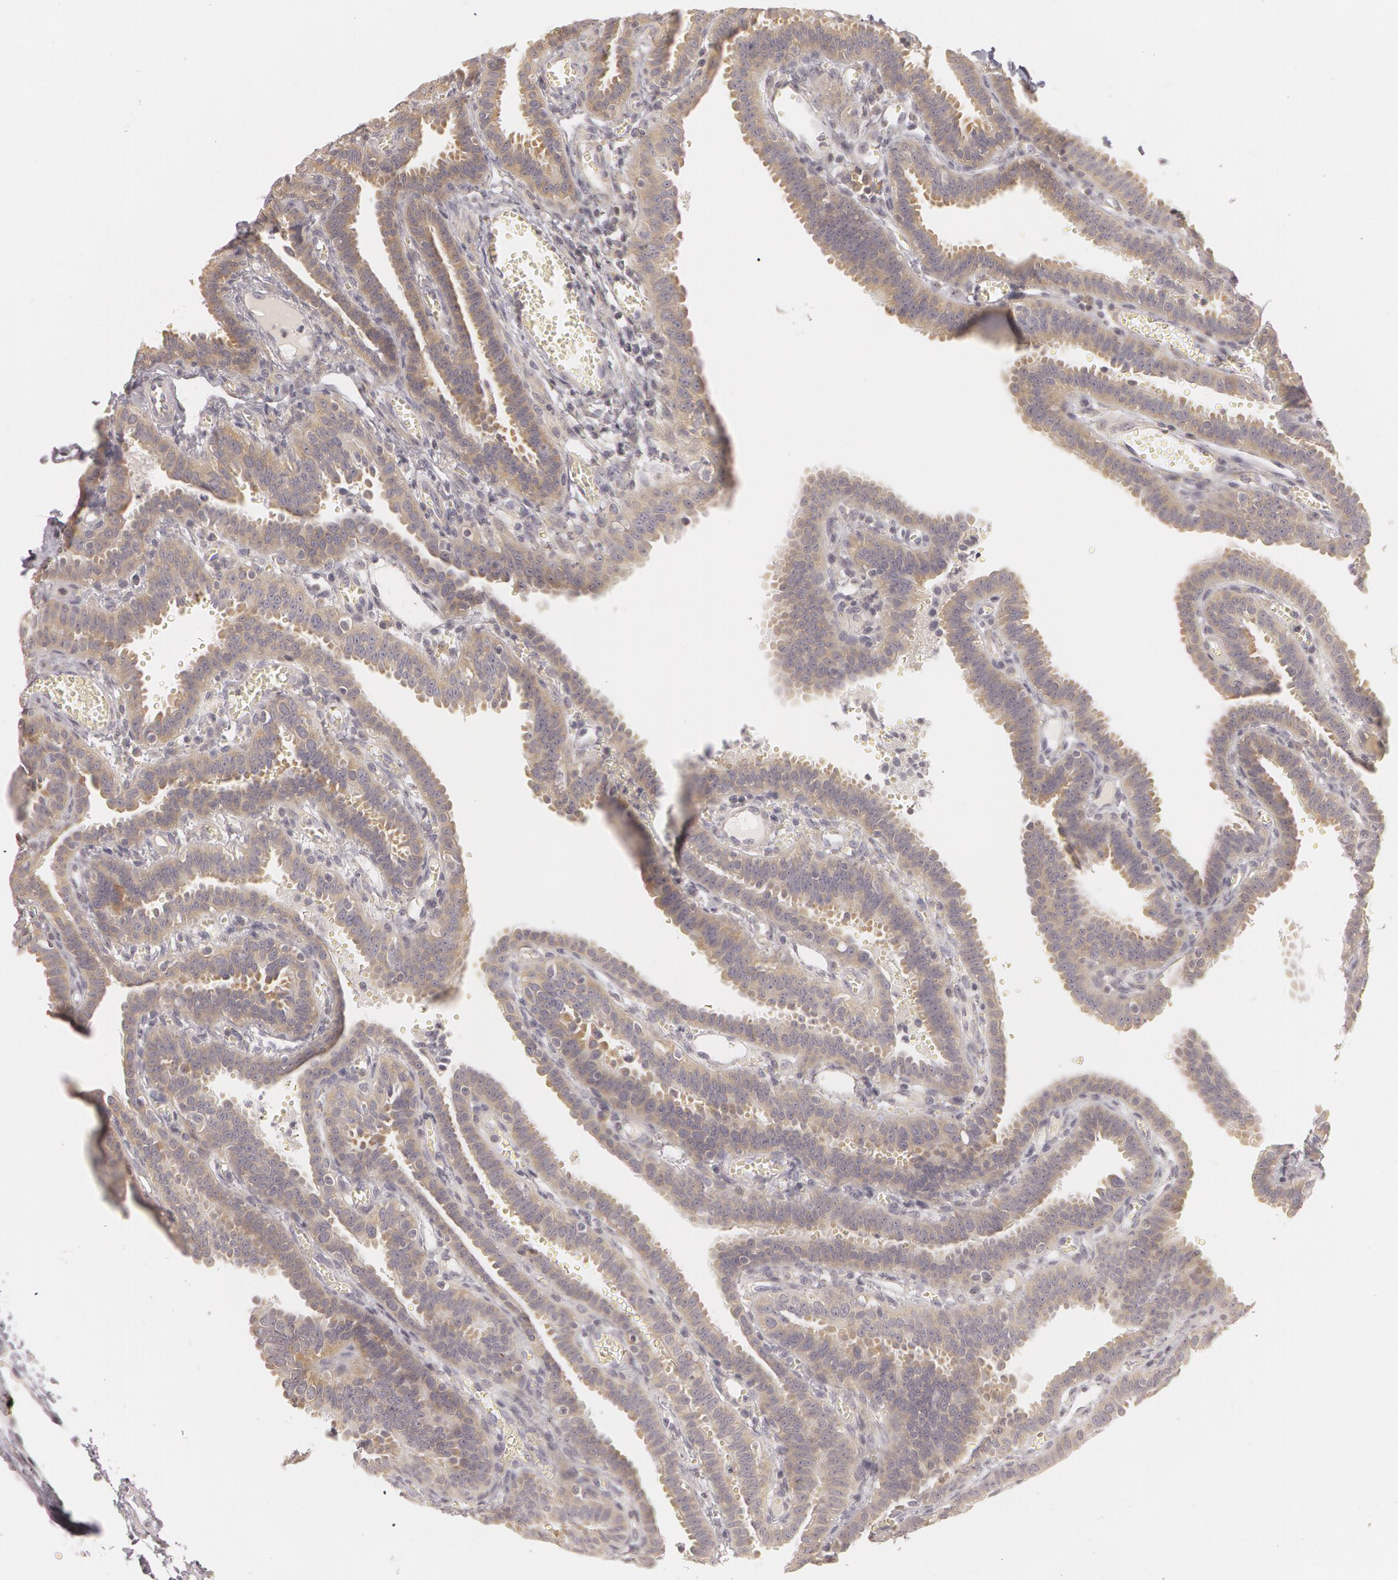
{"staining": {"intensity": "weak", "quantity": ">75%", "location": "cytoplasmic/membranous"}, "tissue": "fallopian tube", "cell_type": "Glandular cells", "image_type": "normal", "snomed": [{"axis": "morphology", "description": "Normal tissue, NOS"}, {"axis": "topography", "description": "Fallopian tube"}], "caption": "Human fallopian tube stained for a protein (brown) demonstrates weak cytoplasmic/membranous positive staining in about >75% of glandular cells.", "gene": "RALGAPA1", "patient": {"sex": "female", "age": 29}}